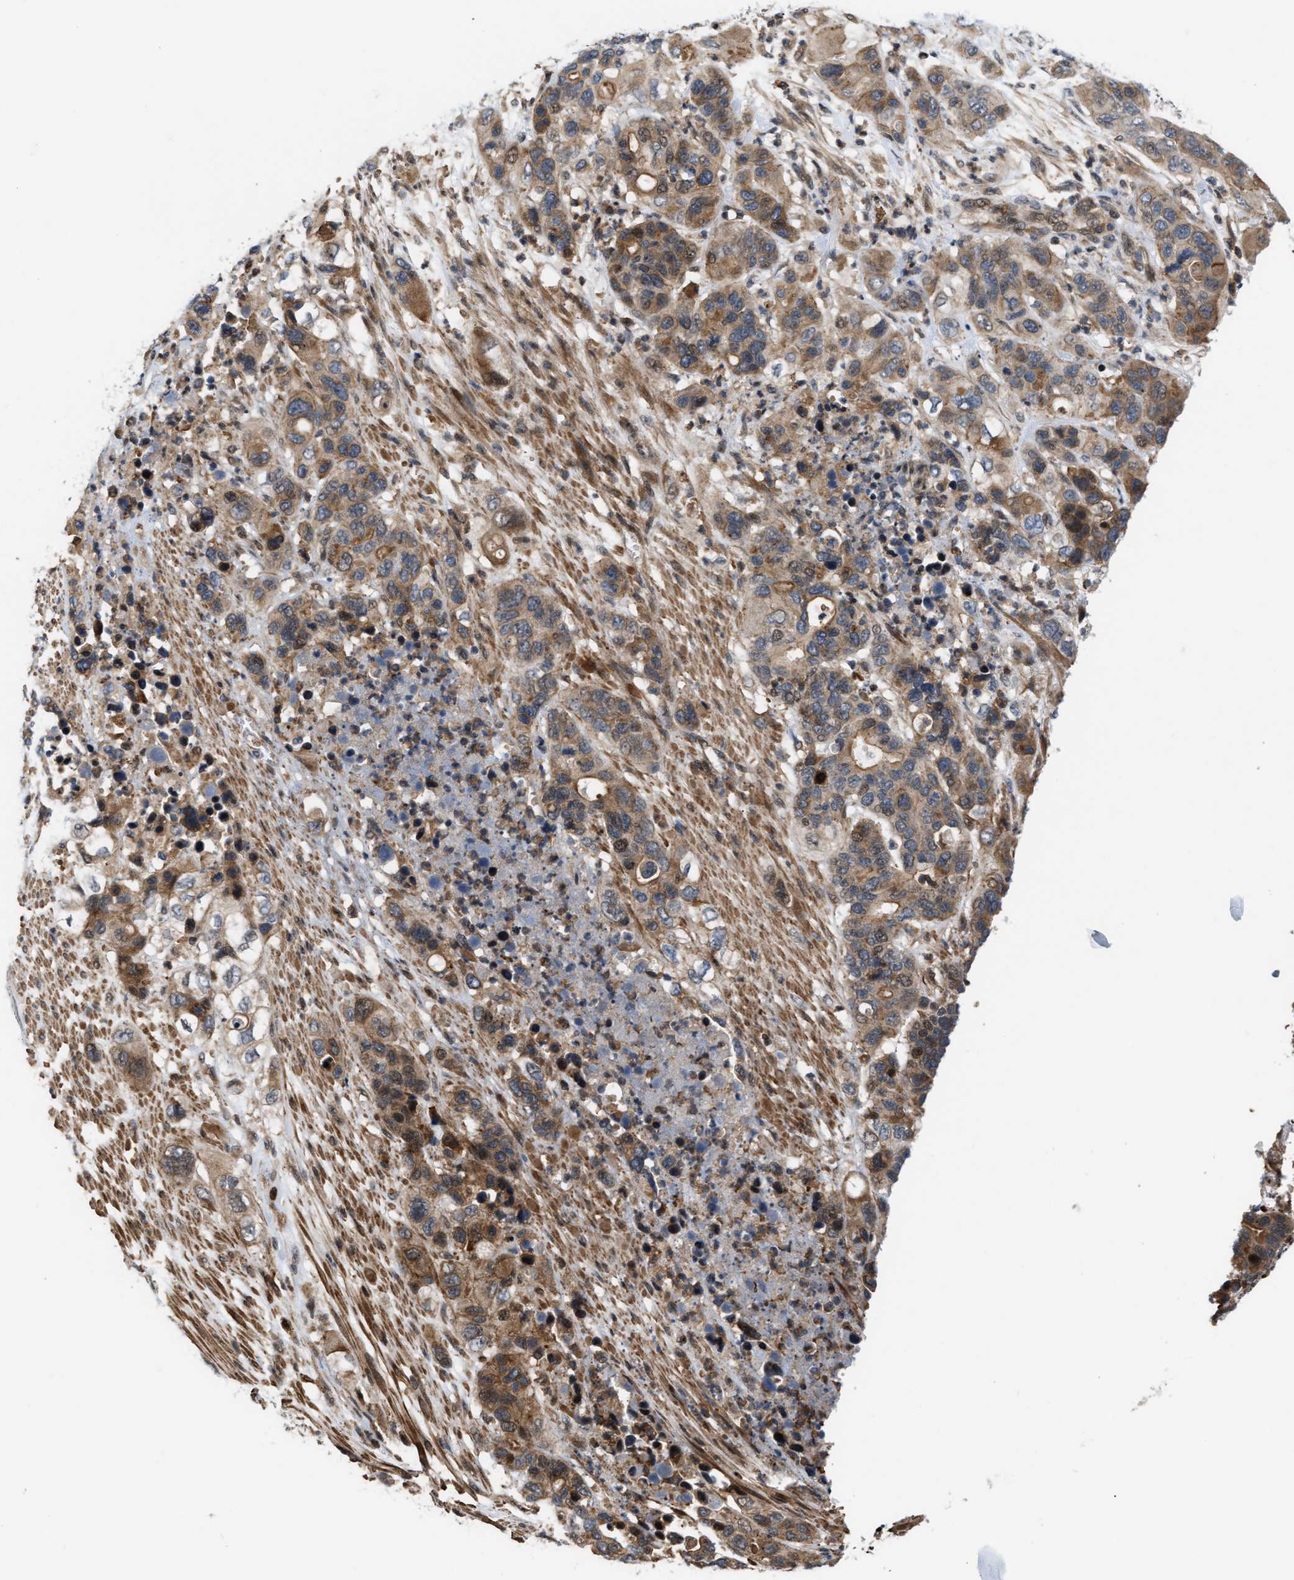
{"staining": {"intensity": "moderate", "quantity": ">75%", "location": "cytoplasmic/membranous"}, "tissue": "pancreatic cancer", "cell_type": "Tumor cells", "image_type": "cancer", "snomed": [{"axis": "morphology", "description": "Adenocarcinoma, NOS"}, {"axis": "topography", "description": "Pancreas"}], "caption": "A photomicrograph of pancreatic cancer (adenocarcinoma) stained for a protein shows moderate cytoplasmic/membranous brown staining in tumor cells.", "gene": "STAU2", "patient": {"sex": "female", "age": 71}}